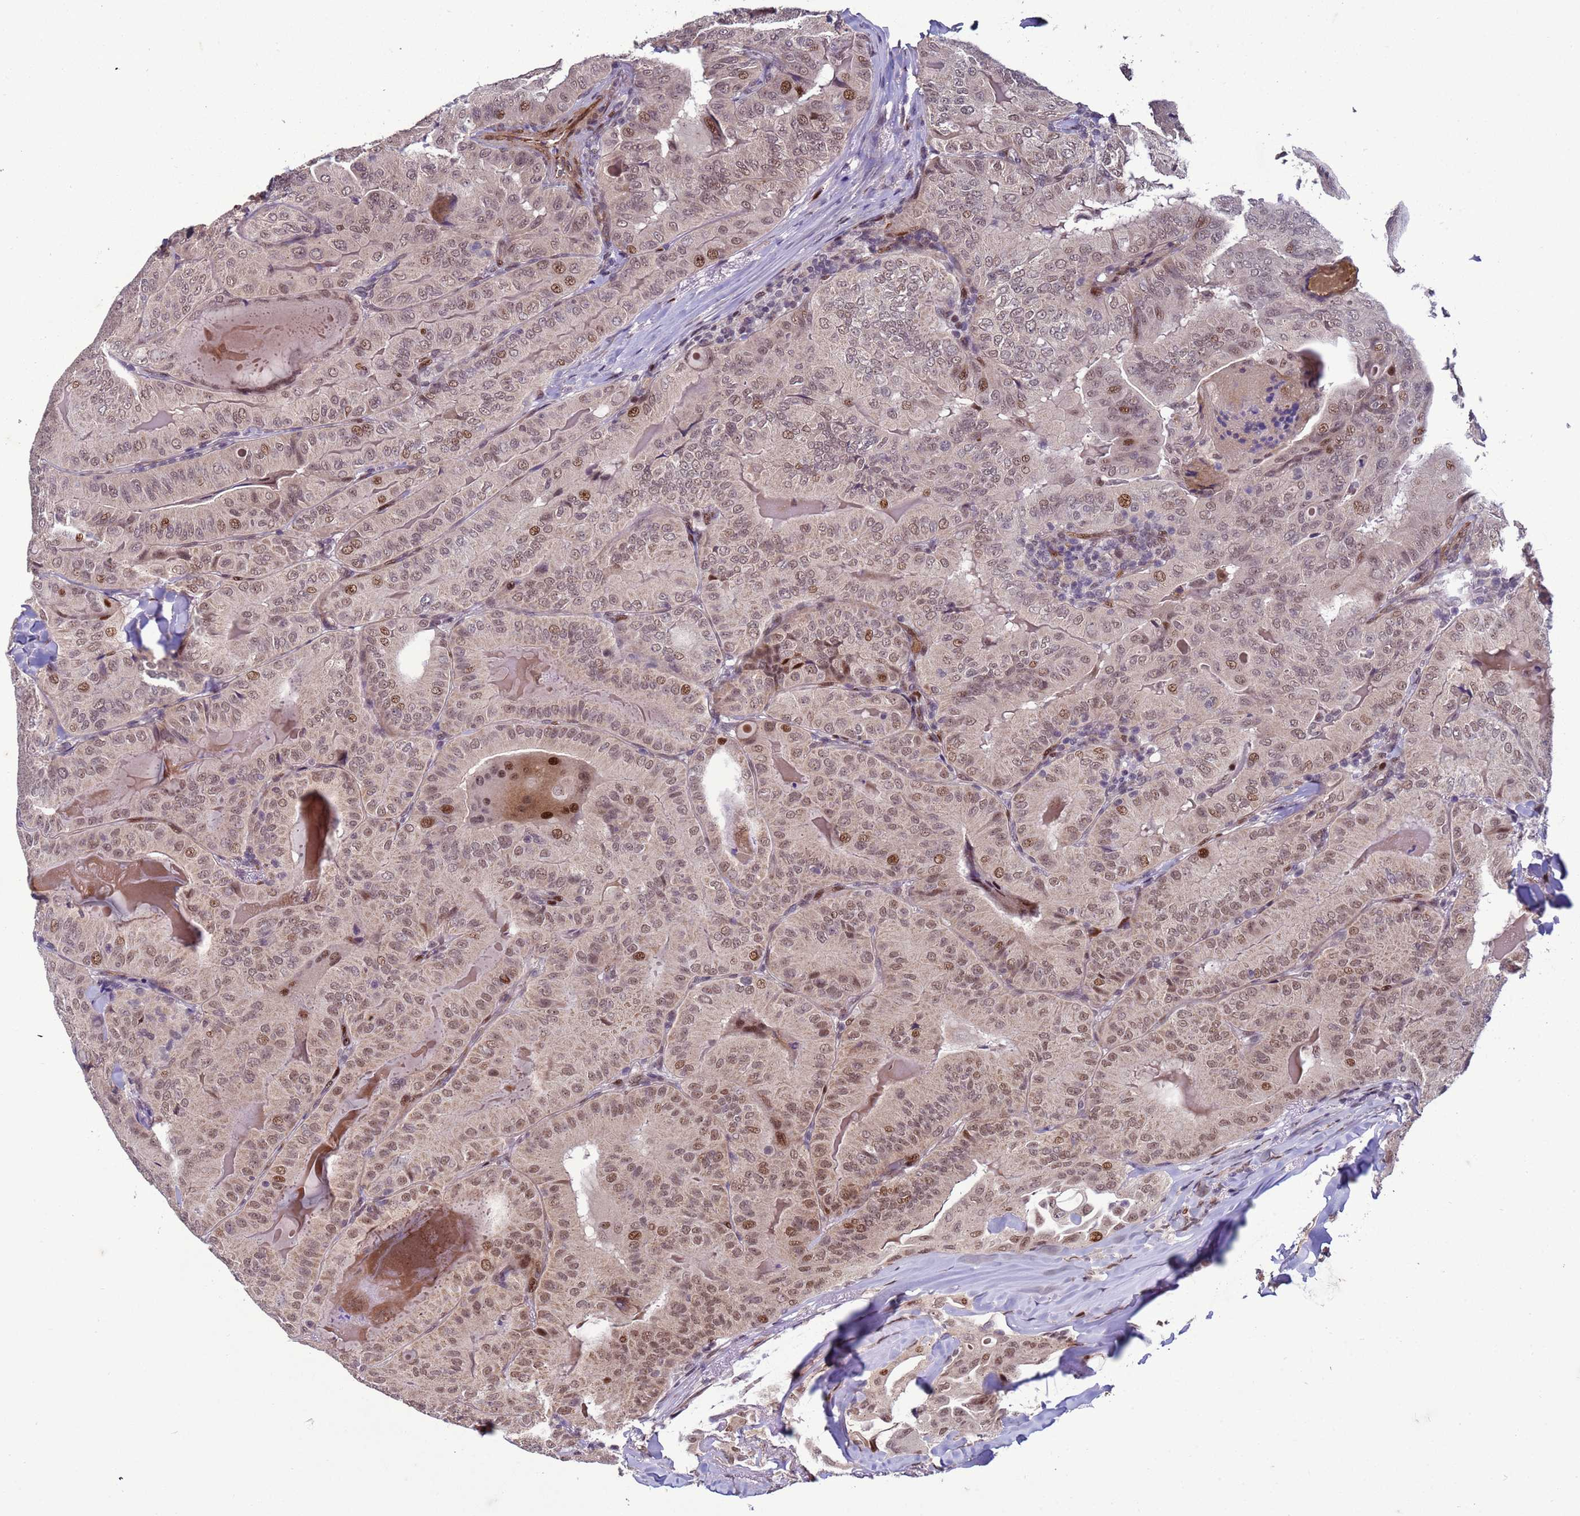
{"staining": {"intensity": "moderate", "quantity": "25%-75%", "location": "nuclear"}, "tissue": "thyroid cancer", "cell_type": "Tumor cells", "image_type": "cancer", "snomed": [{"axis": "morphology", "description": "Papillary adenocarcinoma, NOS"}, {"axis": "topography", "description": "Thyroid gland"}], "caption": "A brown stain labels moderate nuclear positivity of a protein in thyroid papillary adenocarcinoma tumor cells. The staining was performed using DAB (3,3'-diaminobenzidine) to visualize the protein expression in brown, while the nuclei were stained in blue with hematoxylin (Magnification: 20x).", "gene": "SHC3", "patient": {"sex": "female", "age": 68}}